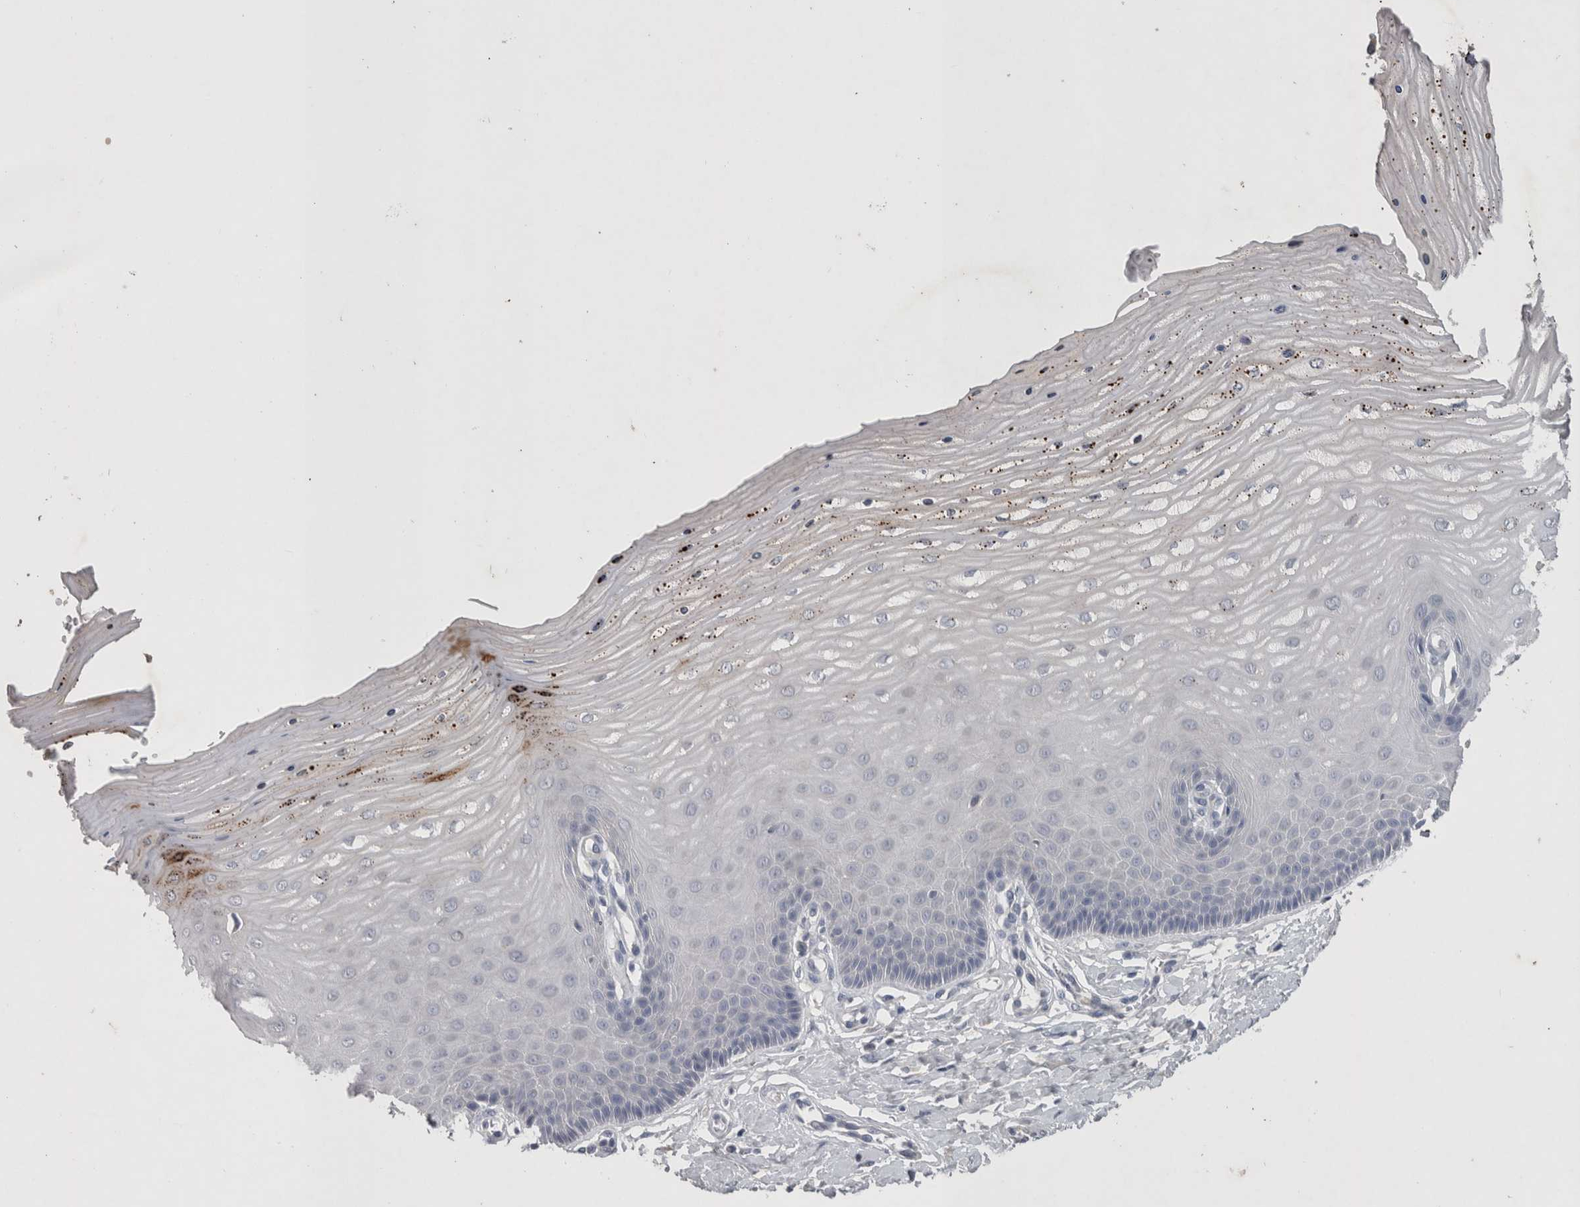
{"staining": {"intensity": "negative", "quantity": "none", "location": "none"}, "tissue": "cervix", "cell_type": "Glandular cells", "image_type": "normal", "snomed": [{"axis": "morphology", "description": "Normal tissue, NOS"}, {"axis": "topography", "description": "Cervix"}], "caption": "High magnification brightfield microscopy of unremarkable cervix stained with DAB (brown) and counterstained with hematoxylin (blue): glandular cells show no significant positivity. (Stains: DAB IHC with hematoxylin counter stain, Microscopy: brightfield microscopy at high magnification).", "gene": "SLC22A11", "patient": {"sex": "female", "age": 55}}